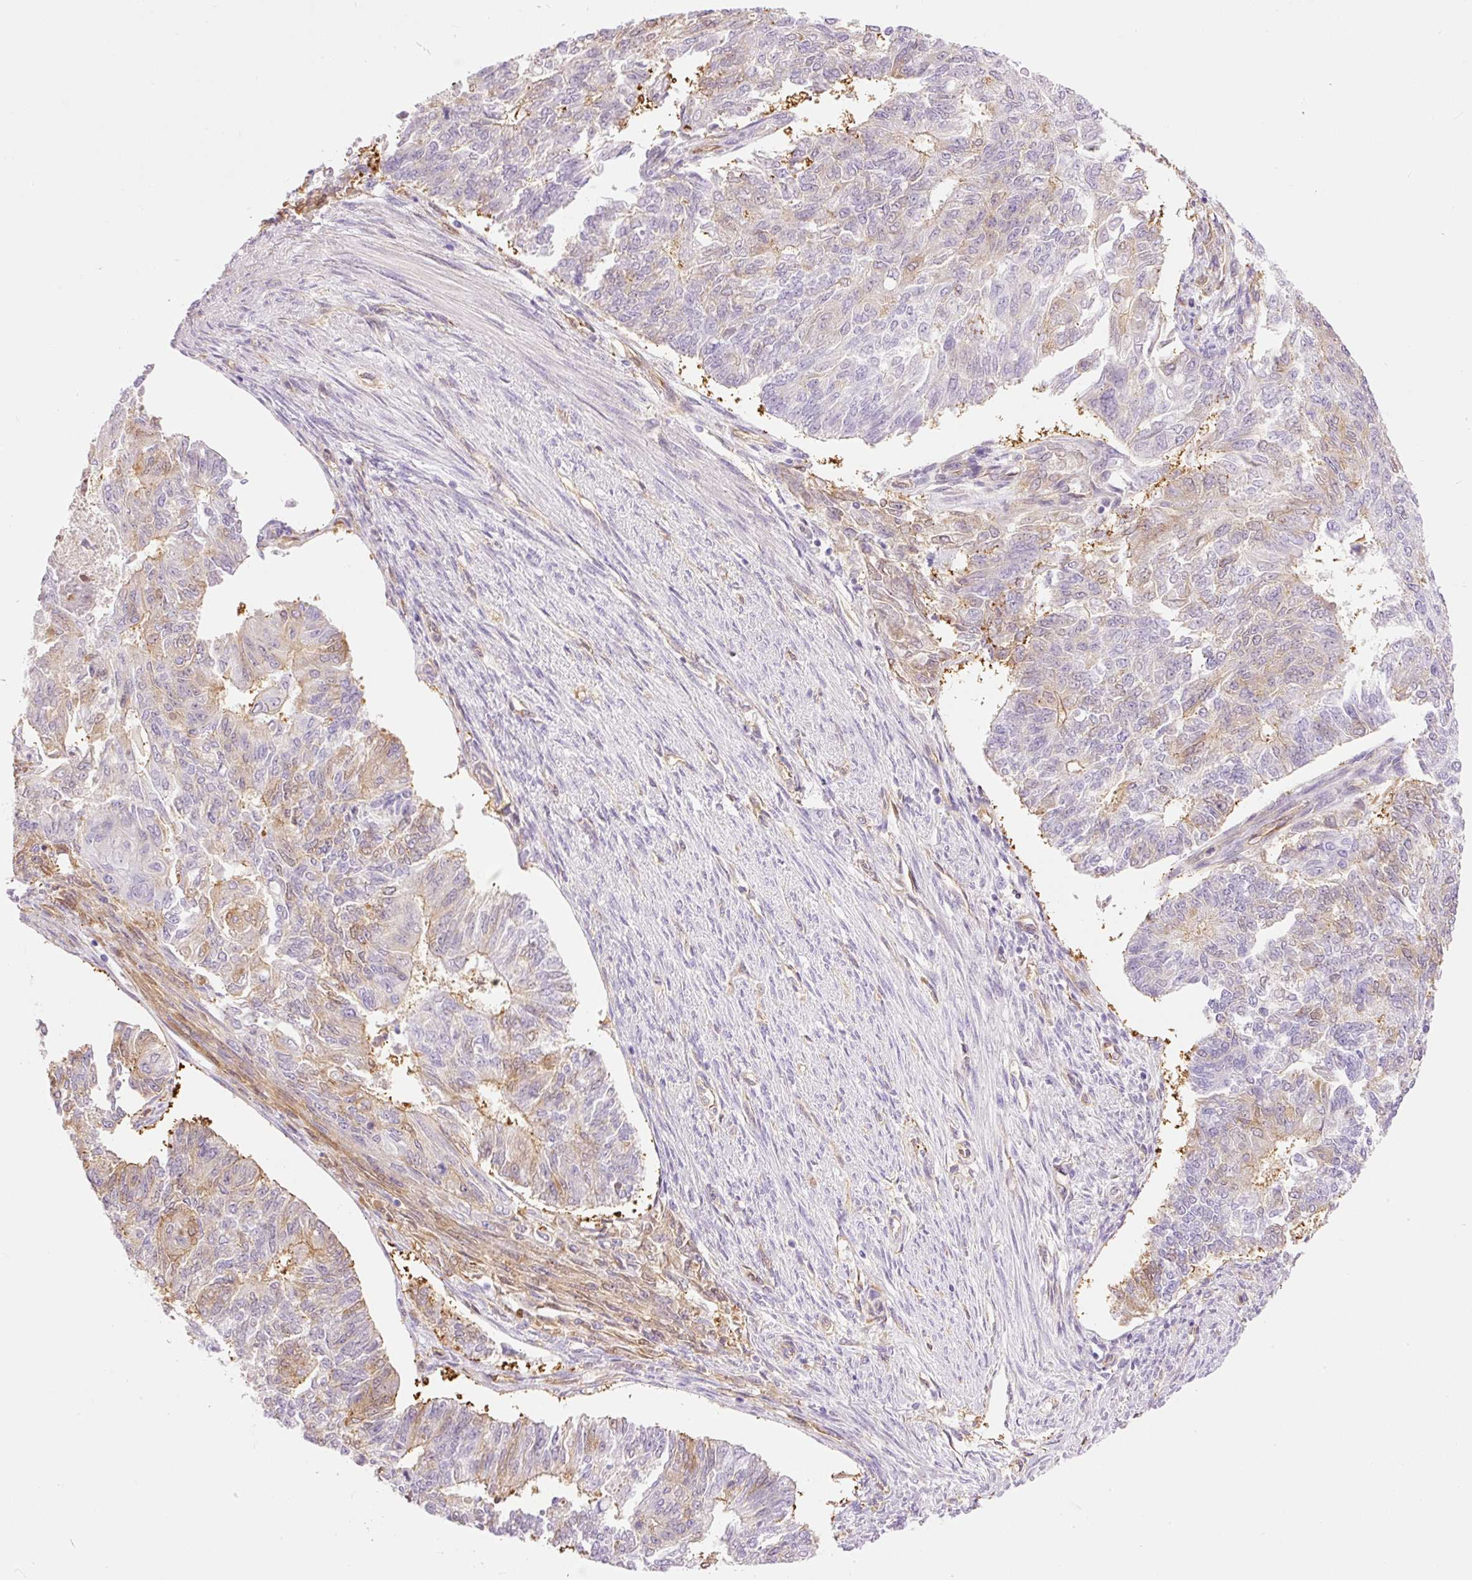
{"staining": {"intensity": "moderate", "quantity": "<25%", "location": "cytoplasmic/membranous"}, "tissue": "endometrial cancer", "cell_type": "Tumor cells", "image_type": "cancer", "snomed": [{"axis": "morphology", "description": "Adenocarcinoma, NOS"}, {"axis": "topography", "description": "Endometrium"}], "caption": "This is an image of immunohistochemistry (IHC) staining of endometrial cancer (adenocarcinoma), which shows moderate expression in the cytoplasmic/membranous of tumor cells.", "gene": "IL10RB", "patient": {"sex": "female", "age": 32}}